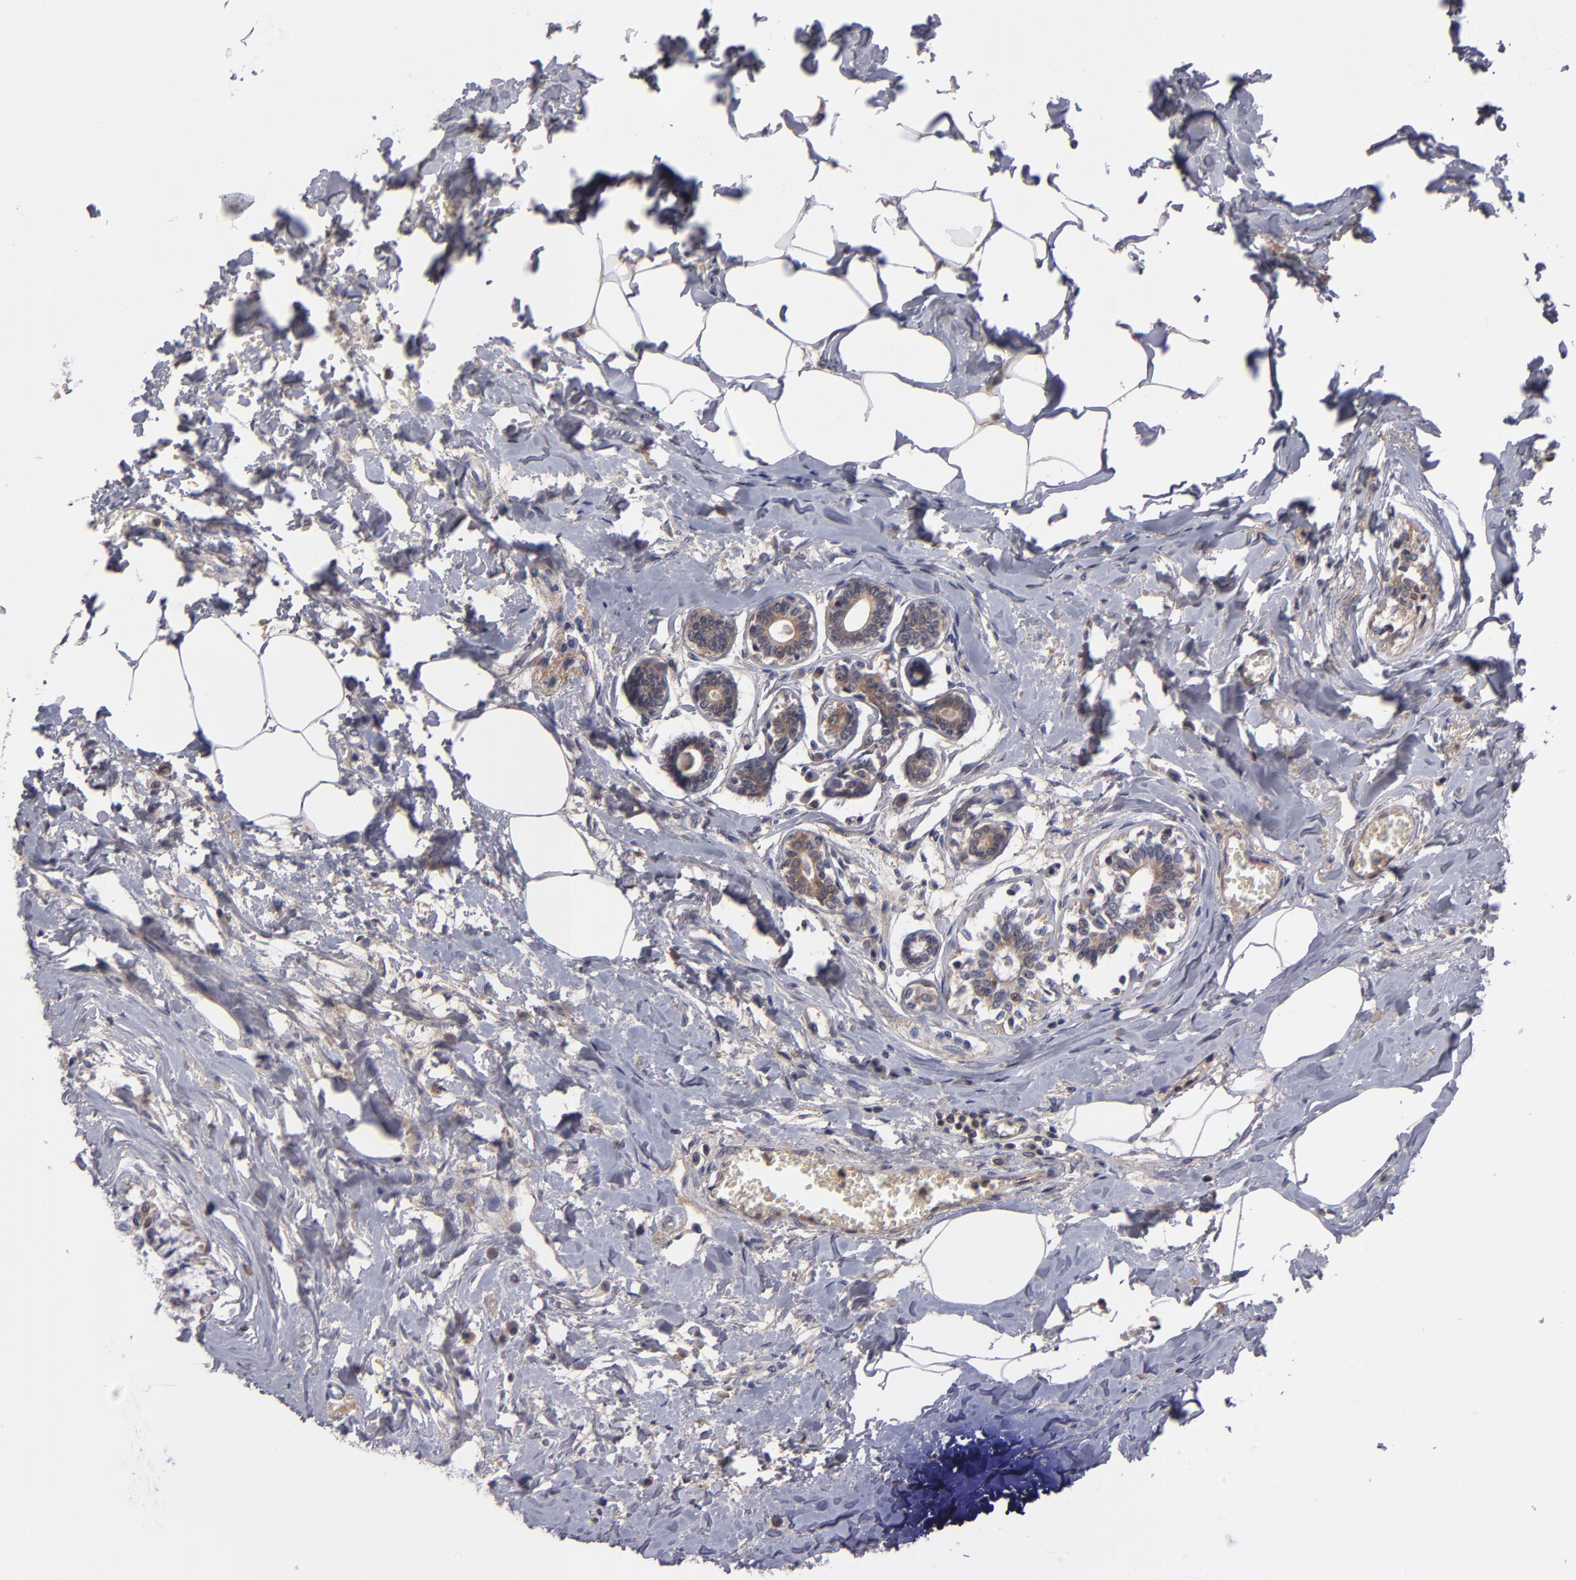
{"staining": {"intensity": "moderate", "quantity": ">75%", "location": "cytoplasmic/membranous"}, "tissue": "breast cancer", "cell_type": "Tumor cells", "image_type": "cancer", "snomed": [{"axis": "morphology", "description": "Lobular carcinoma"}, {"axis": "topography", "description": "Breast"}], "caption": "This photomicrograph displays immunohistochemistry (IHC) staining of breast cancer (lobular carcinoma), with medium moderate cytoplasmic/membranous expression in about >75% of tumor cells.", "gene": "ITIH4", "patient": {"sex": "female", "age": 51}}